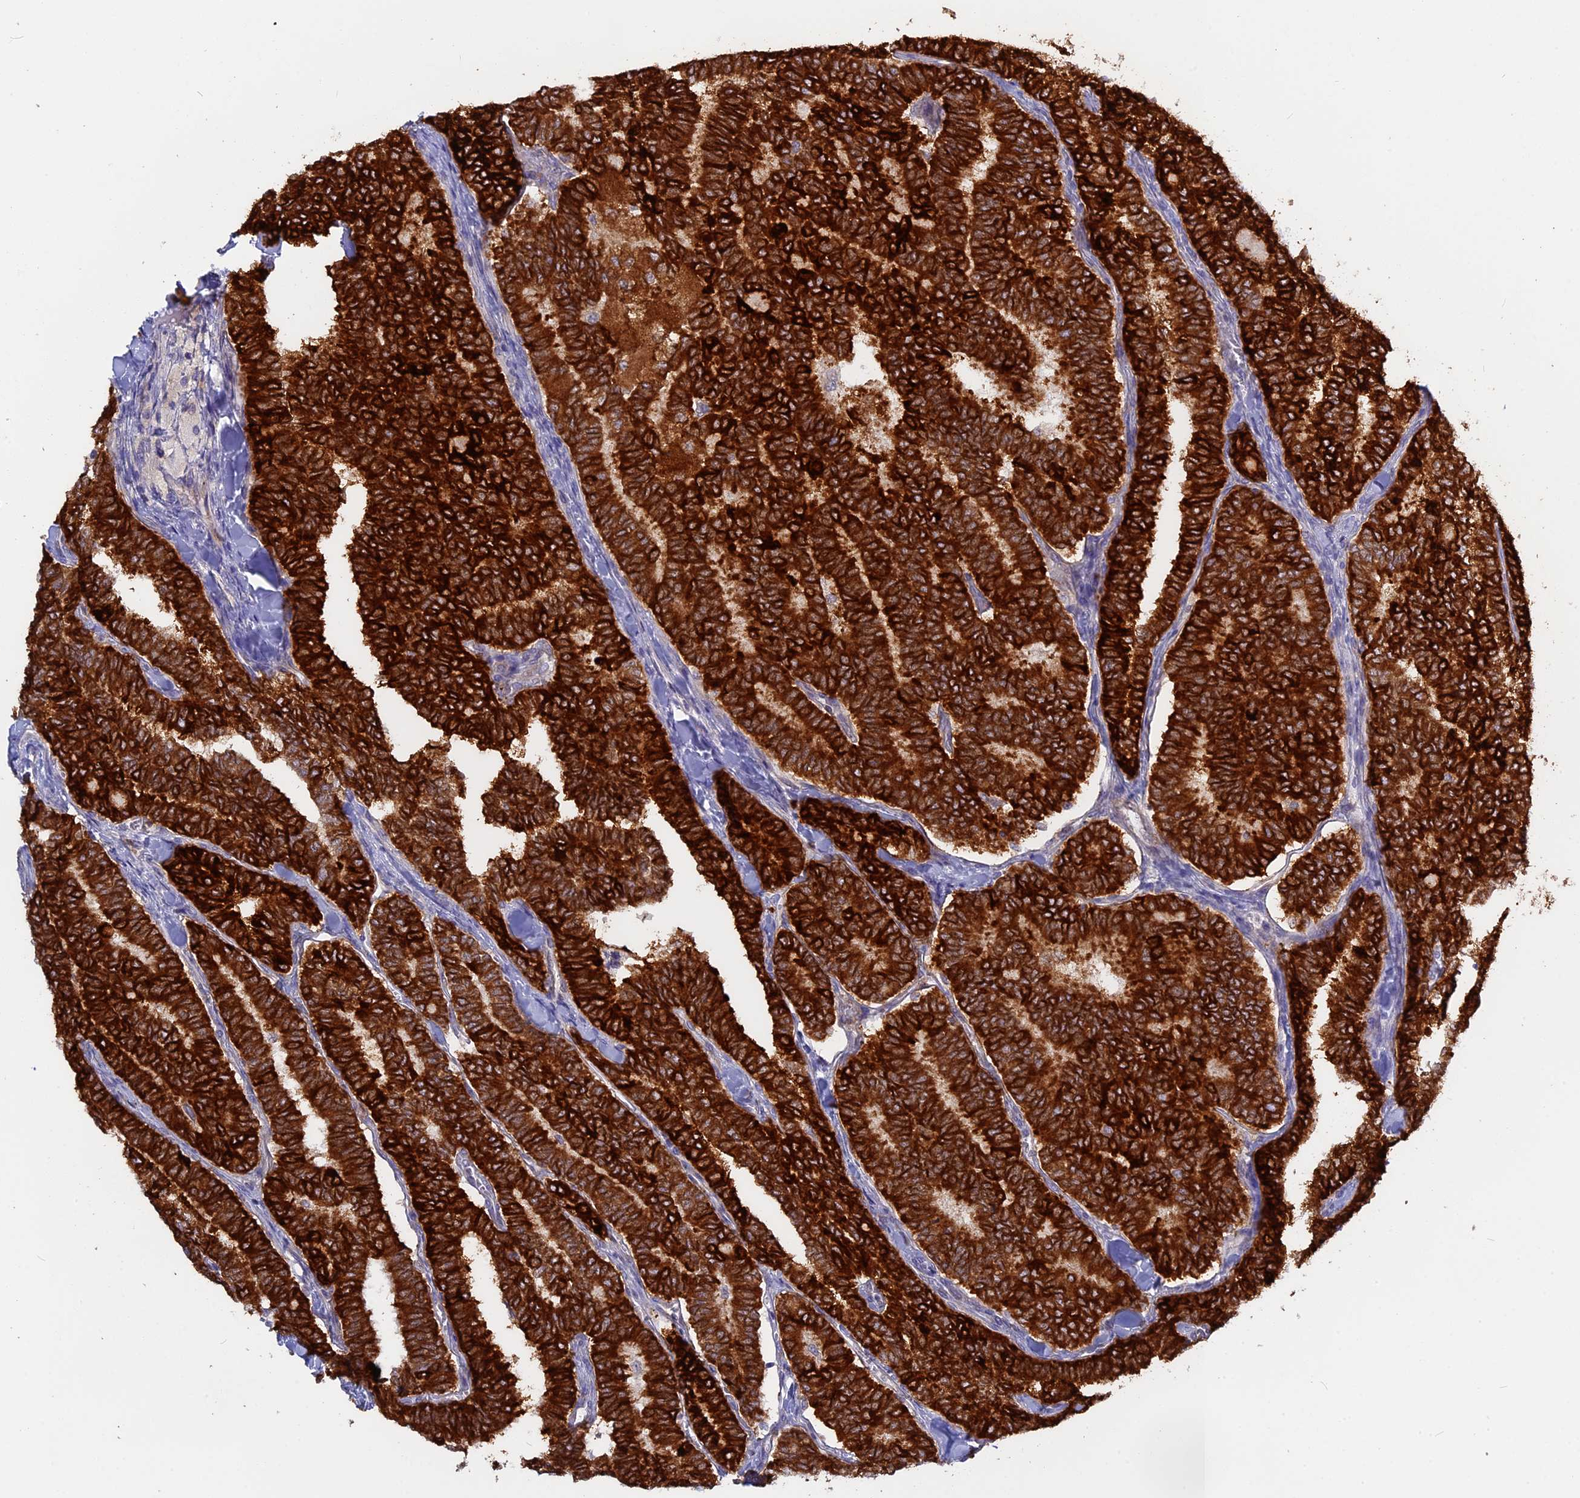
{"staining": {"intensity": "strong", "quantity": ">75%", "location": "cytoplasmic/membranous"}, "tissue": "thyroid cancer", "cell_type": "Tumor cells", "image_type": "cancer", "snomed": [{"axis": "morphology", "description": "Papillary adenocarcinoma, NOS"}, {"axis": "topography", "description": "Thyroid gland"}], "caption": "Immunohistochemical staining of papillary adenocarcinoma (thyroid) exhibits high levels of strong cytoplasmic/membranous protein expression in about >75% of tumor cells. Using DAB (3,3'-diaminobenzidine) (brown) and hematoxylin (blue) stains, captured at high magnification using brightfield microscopy.", "gene": "TLCD1", "patient": {"sex": "female", "age": 35}}